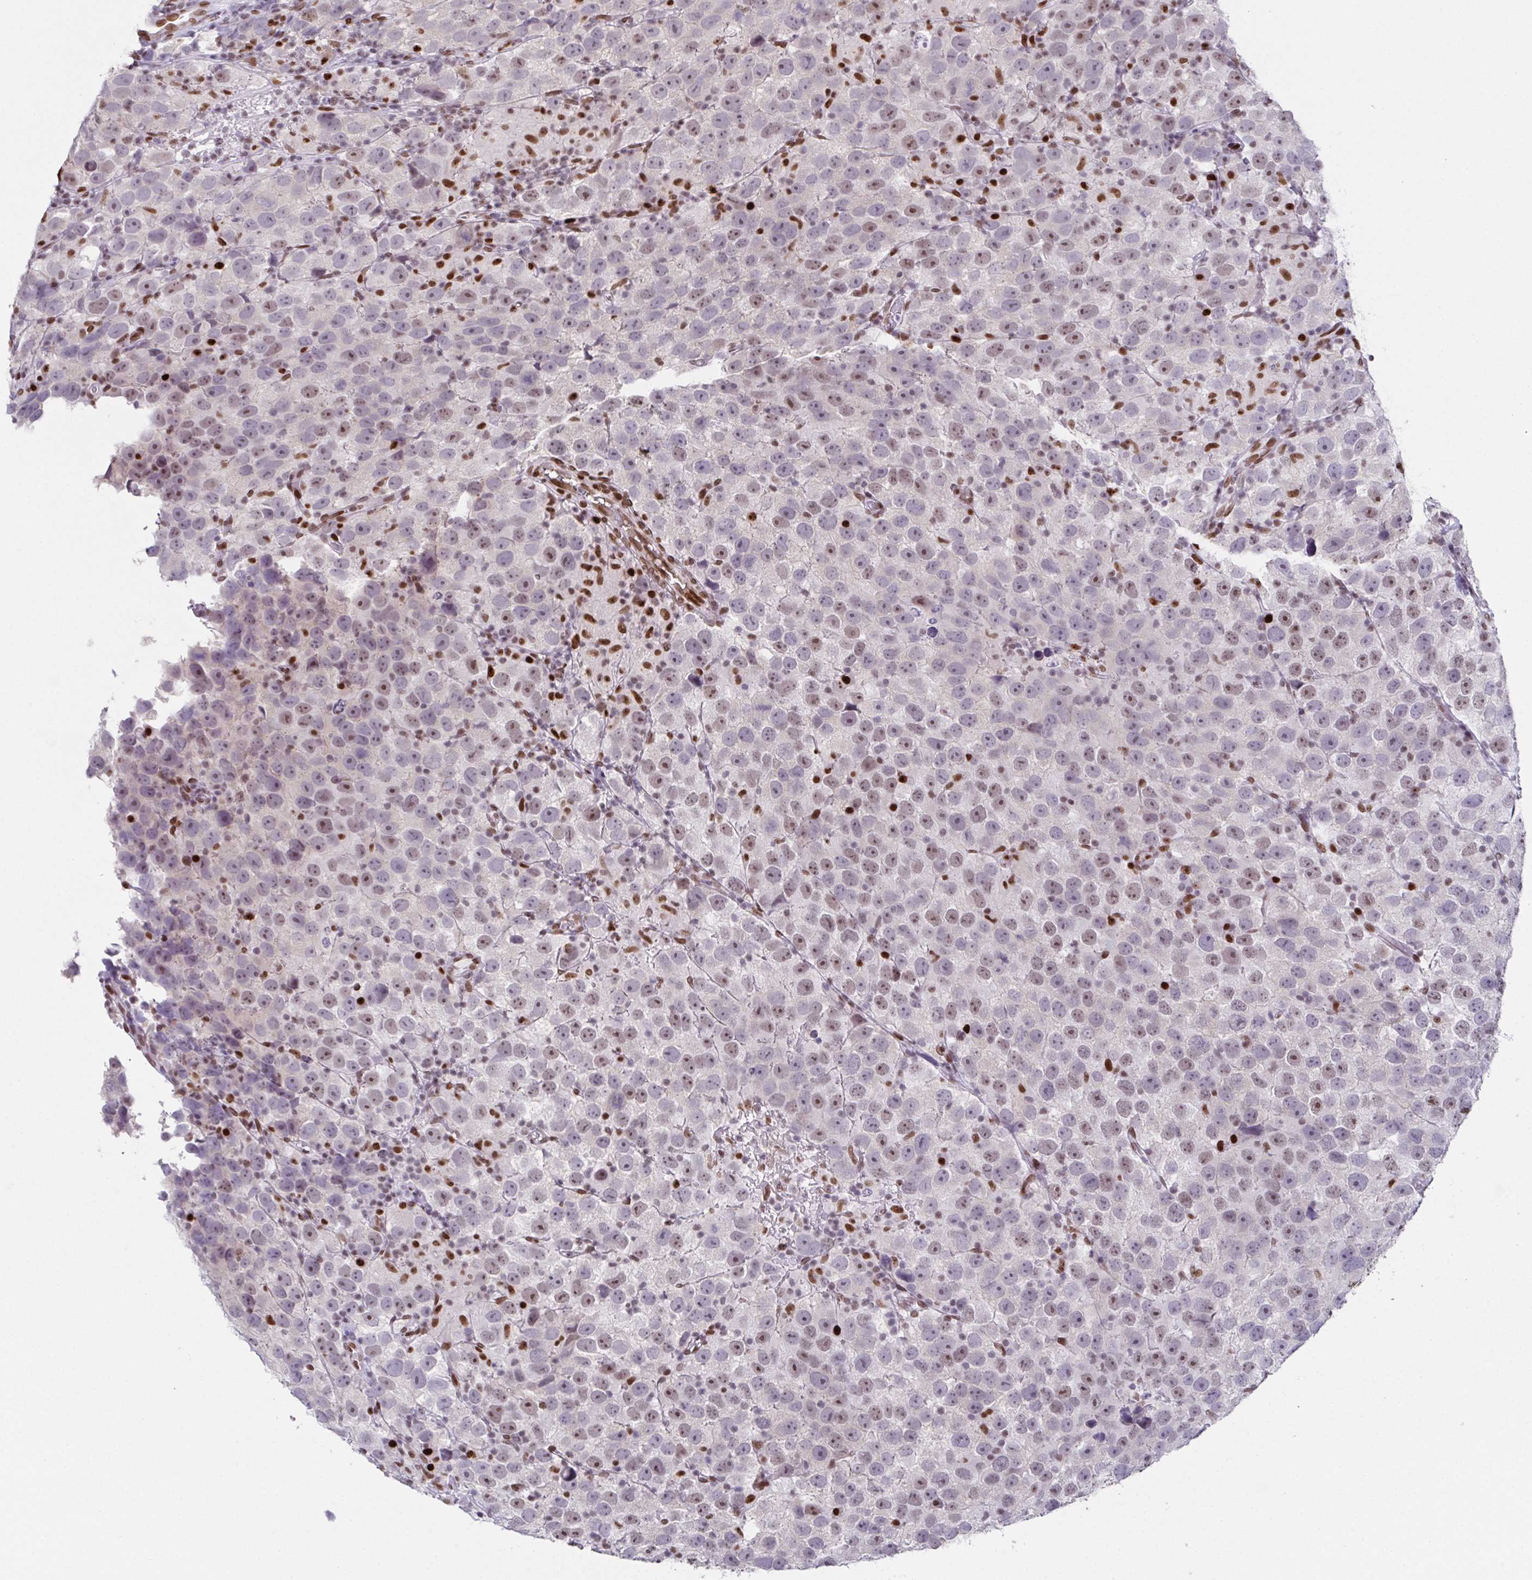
{"staining": {"intensity": "moderate", "quantity": "<25%", "location": "nuclear"}, "tissue": "testis cancer", "cell_type": "Tumor cells", "image_type": "cancer", "snomed": [{"axis": "morphology", "description": "Seminoma, NOS"}, {"axis": "topography", "description": "Testis"}], "caption": "Protein expression analysis of human seminoma (testis) reveals moderate nuclear staining in about <25% of tumor cells.", "gene": "RB1", "patient": {"sex": "male", "age": 26}}